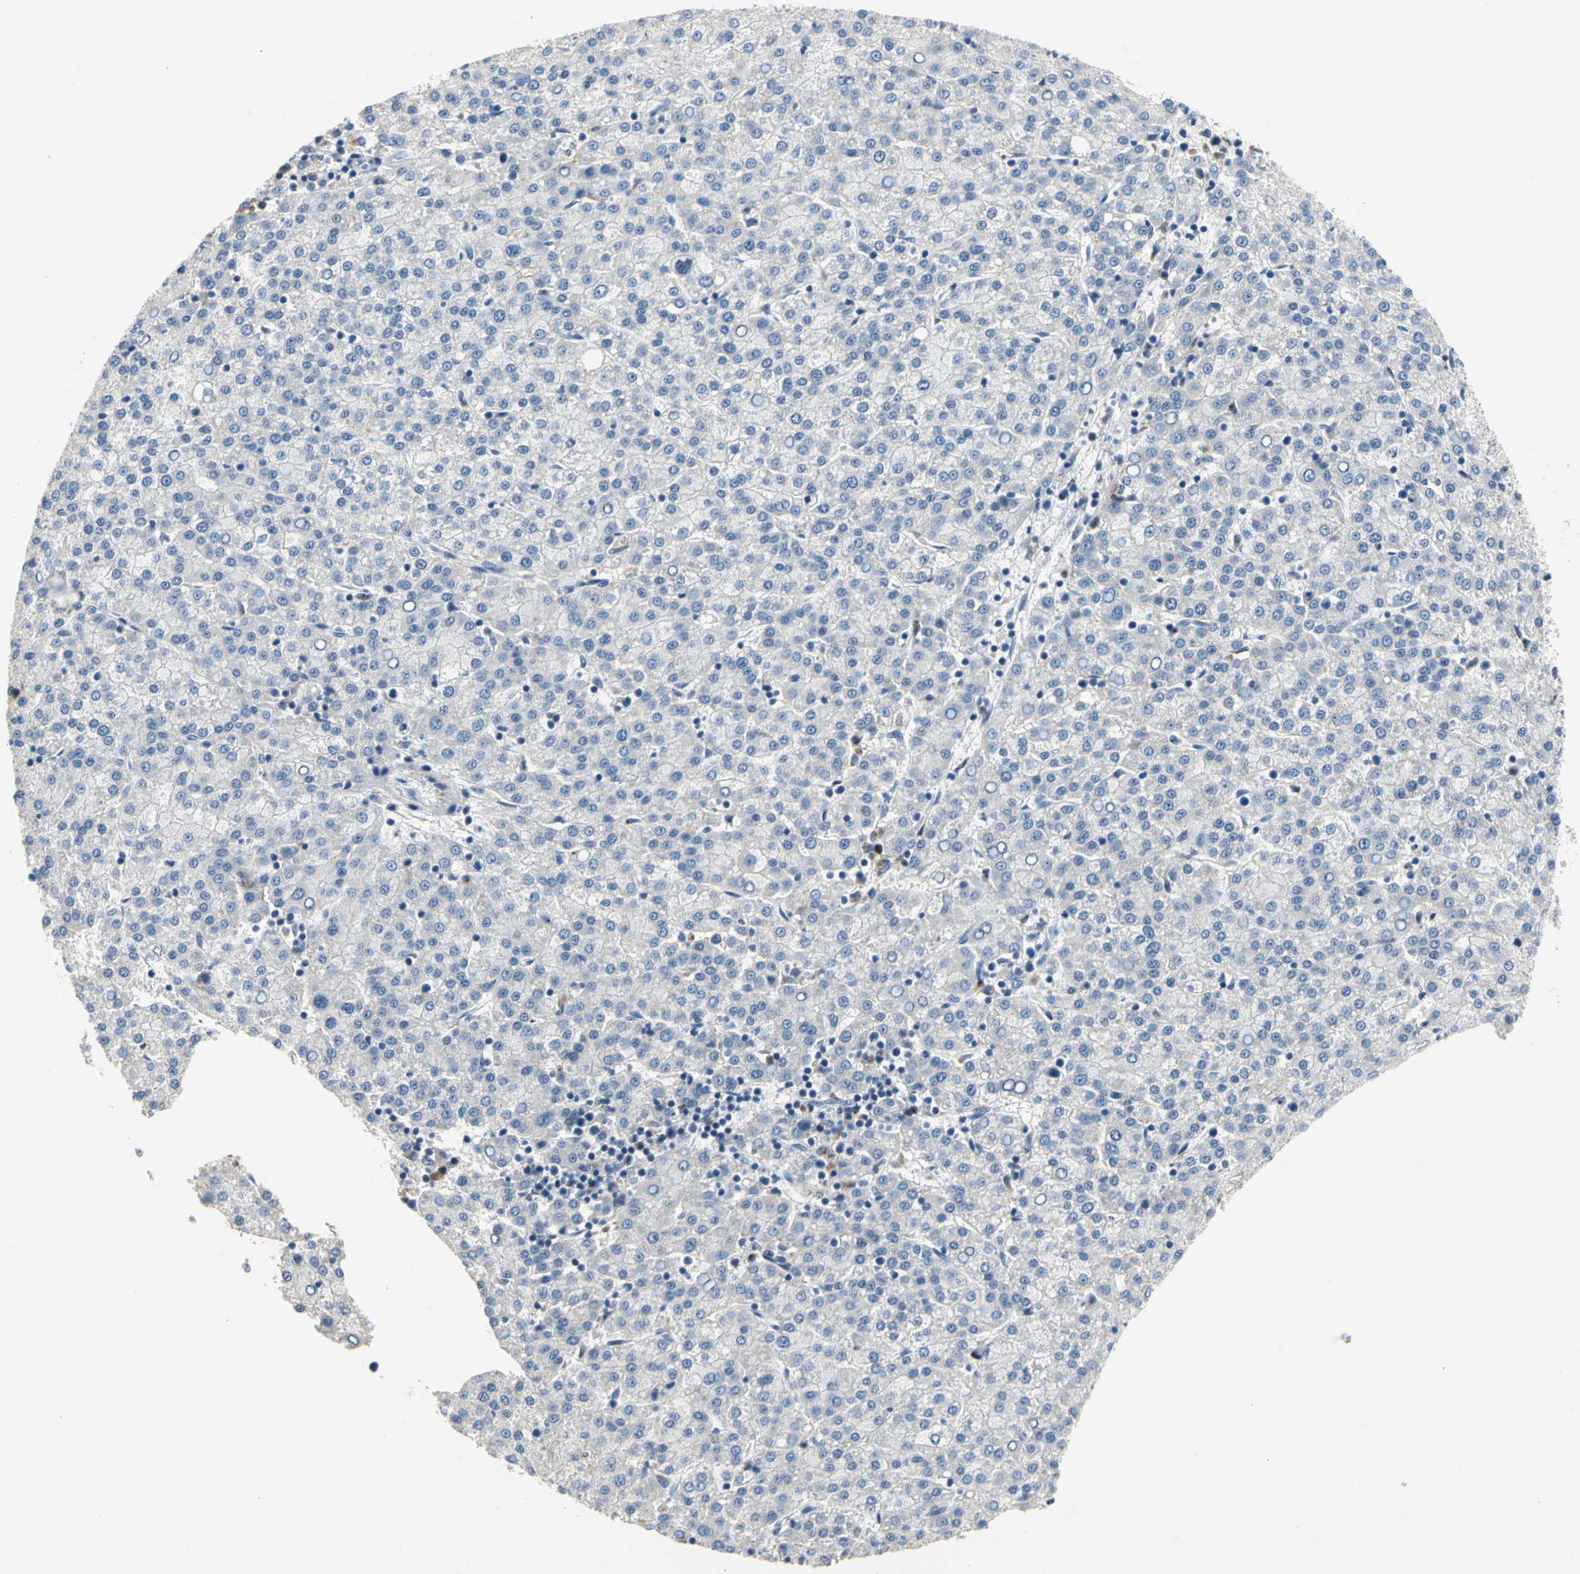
{"staining": {"intensity": "negative", "quantity": "none", "location": "none"}, "tissue": "liver cancer", "cell_type": "Tumor cells", "image_type": "cancer", "snomed": [{"axis": "morphology", "description": "Carcinoma, Hepatocellular, NOS"}, {"axis": "topography", "description": "Liver"}], "caption": "There is no significant expression in tumor cells of liver cancer.", "gene": "NFASC", "patient": {"sex": "female", "age": 58}}